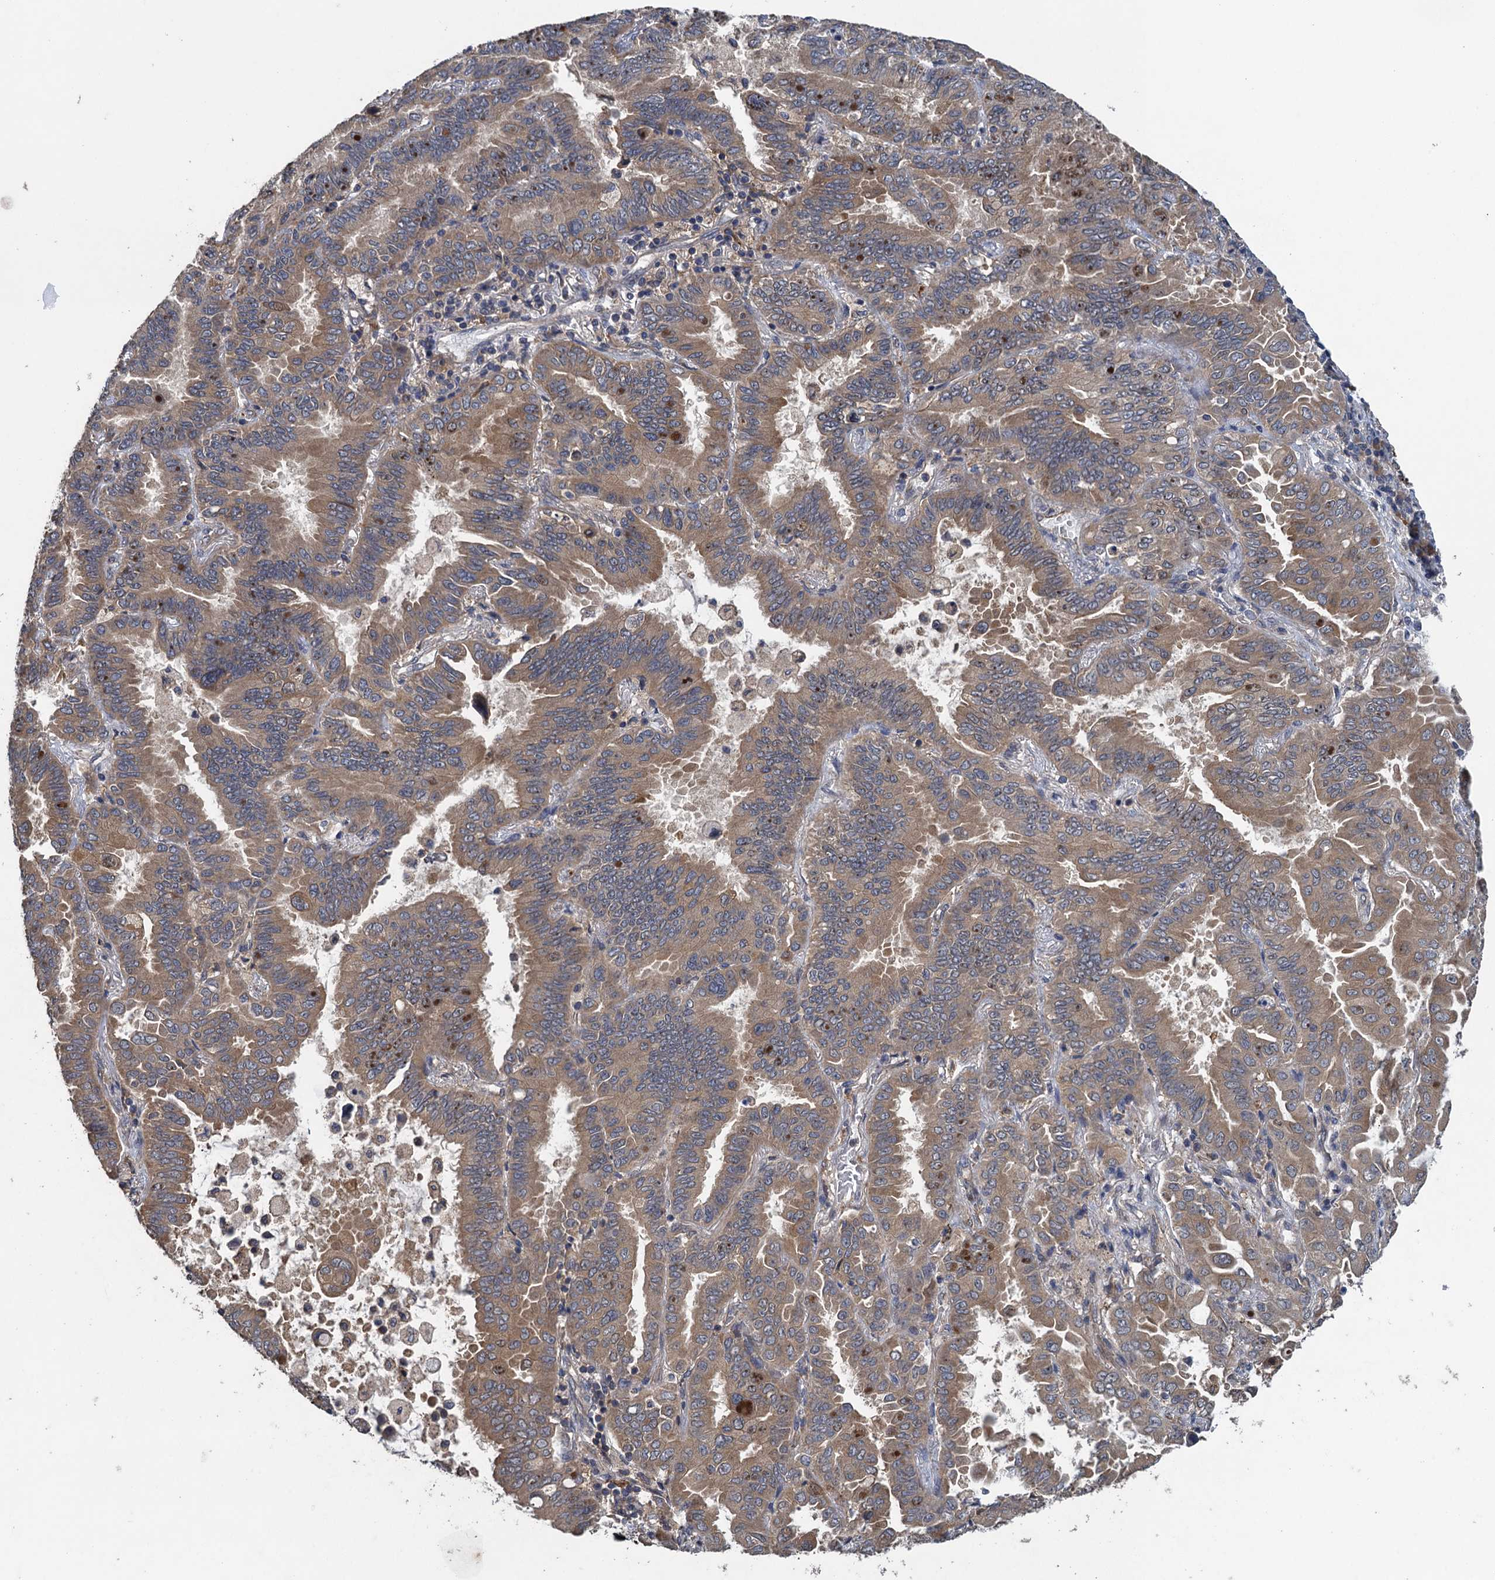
{"staining": {"intensity": "moderate", "quantity": ">75%", "location": "cytoplasmic/membranous"}, "tissue": "lung cancer", "cell_type": "Tumor cells", "image_type": "cancer", "snomed": [{"axis": "morphology", "description": "Adenocarcinoma, NOS"}, {"axis": "topography", "description": "Lung"}], "caption": "Immunohistochemistry of human lung cancer shows medium levels of moderate cytoplasmic/membranous expression in approximately >75% of tumor cells.", "gene": "CNTN5", "patient": {"sex": "male", "age": 64}}